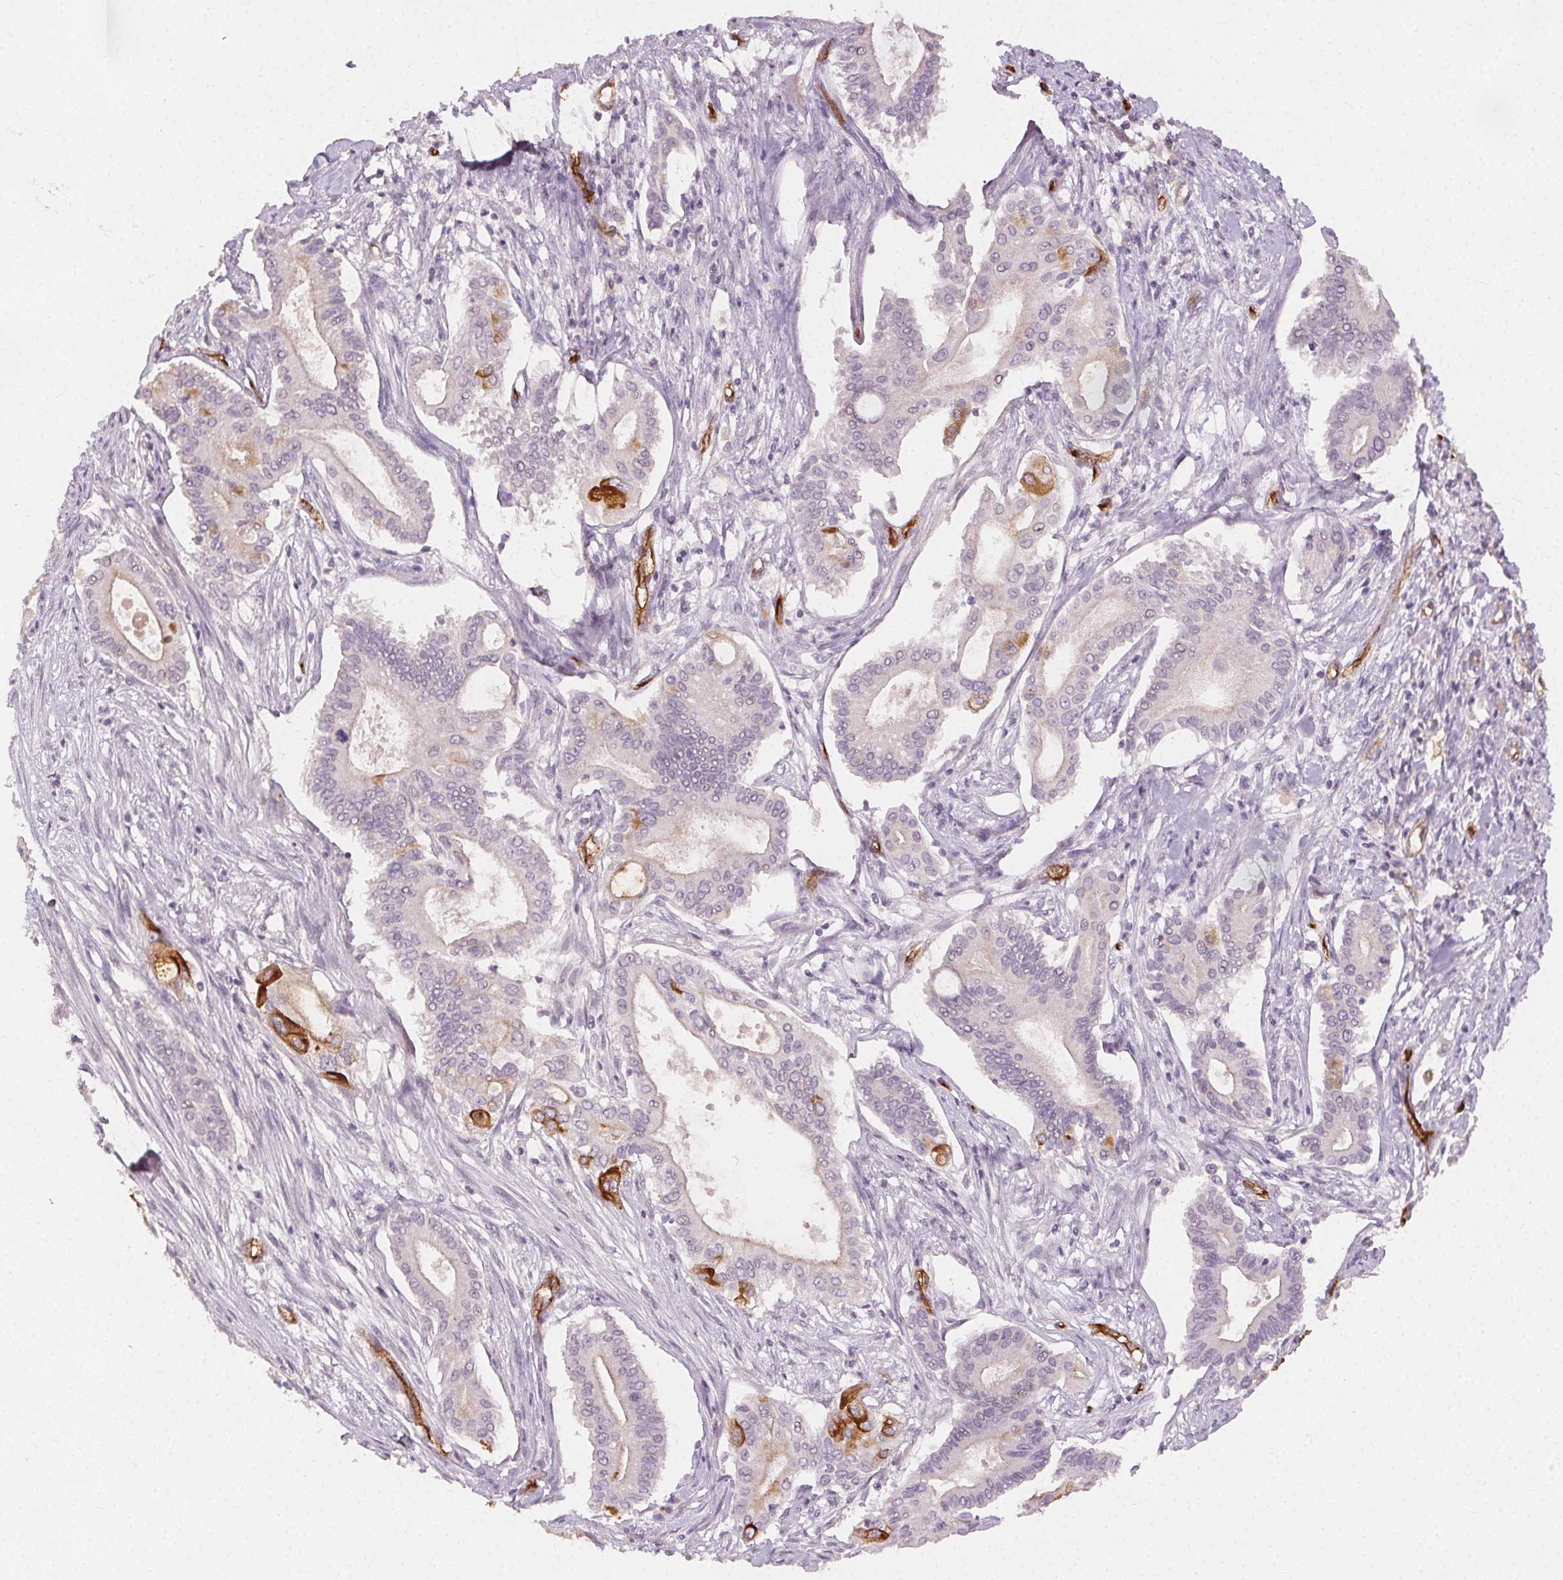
{"staining": {"intensity": "negative", "quantity": "none", "location": "none"}, "tissue": "pancreatic cancer", "cell_type": "Tumor cells", "image_type": "cancer", "snomed": [{"axis": "morphology", "description": "Adenocarcinoma, NOS"}, {"axis": "topography", "description": "Pancreas"}], "caption": "This is a photomicrograph of IHC staining of pancreatic cancer, which shows no staining in tumor cells. (DAB (3,3'-diaminobenzidine) immunohistochemistry (IHC), high magnification).", "gene": "PODXL", "patient": {"sex": "female", "age": 68}}